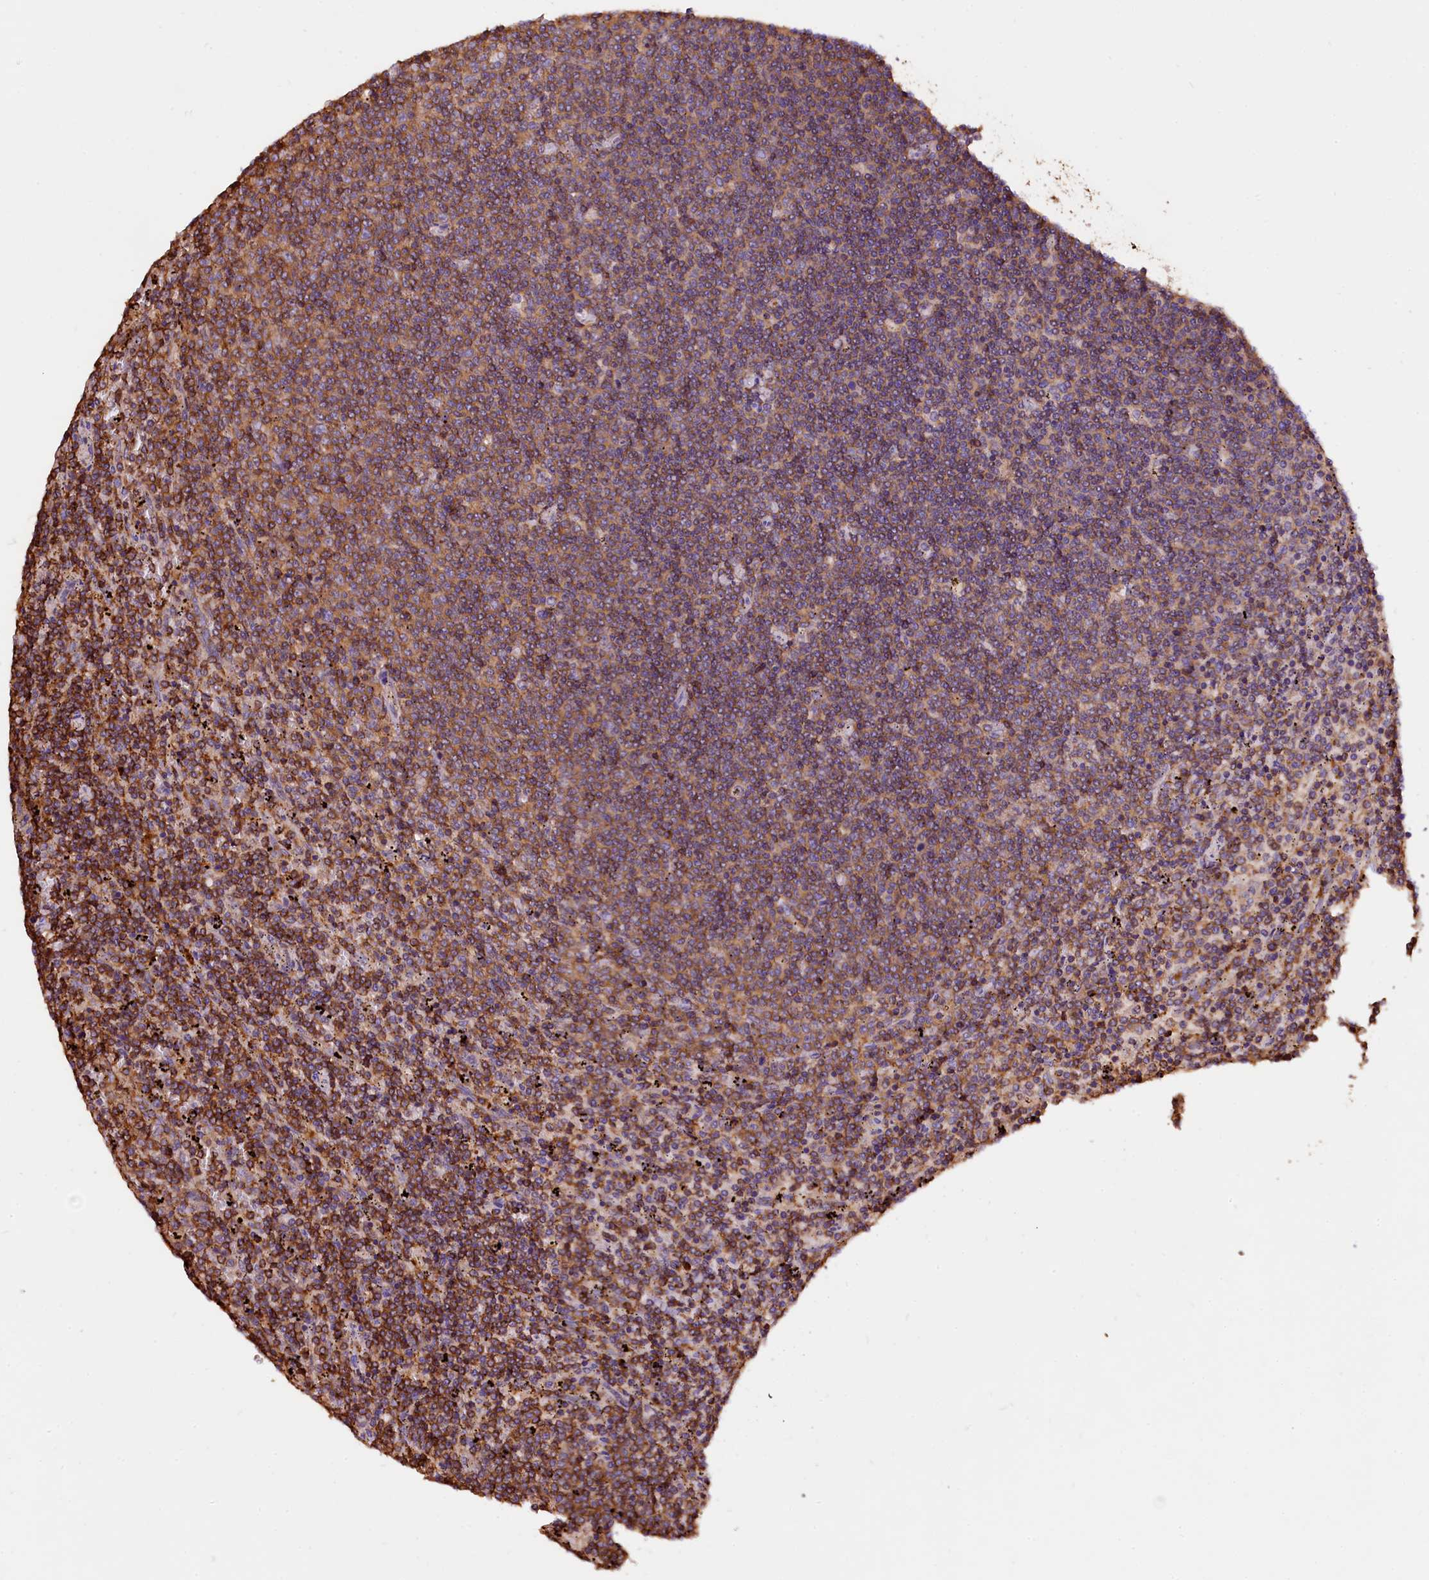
{"staining": {"intensity": "moderate", "quantity": ">75%", "location": "cytoplasmic/membranous"}, "tissue": "lymphoma", "cell_type": "Tumor cells", "image_type": "cancer", "snomed": [{"axis": "morphology", "description": "Malignant lymphoma, non-Hodgkin's type, Low grade"}, {"axis": "topography", "description": "Spleen"}], "caption": "Tumor cells exhibit moderate cytoplasmic/membranous positivity in approximately >75% of cells in malignant lymphoma, non-Hodgkin's type (low-grade). (DAB = brown stain, brightfield microscopy at high magnification).", "gene": "RARS2", "patient": {"sex": "female", "age": 50}}